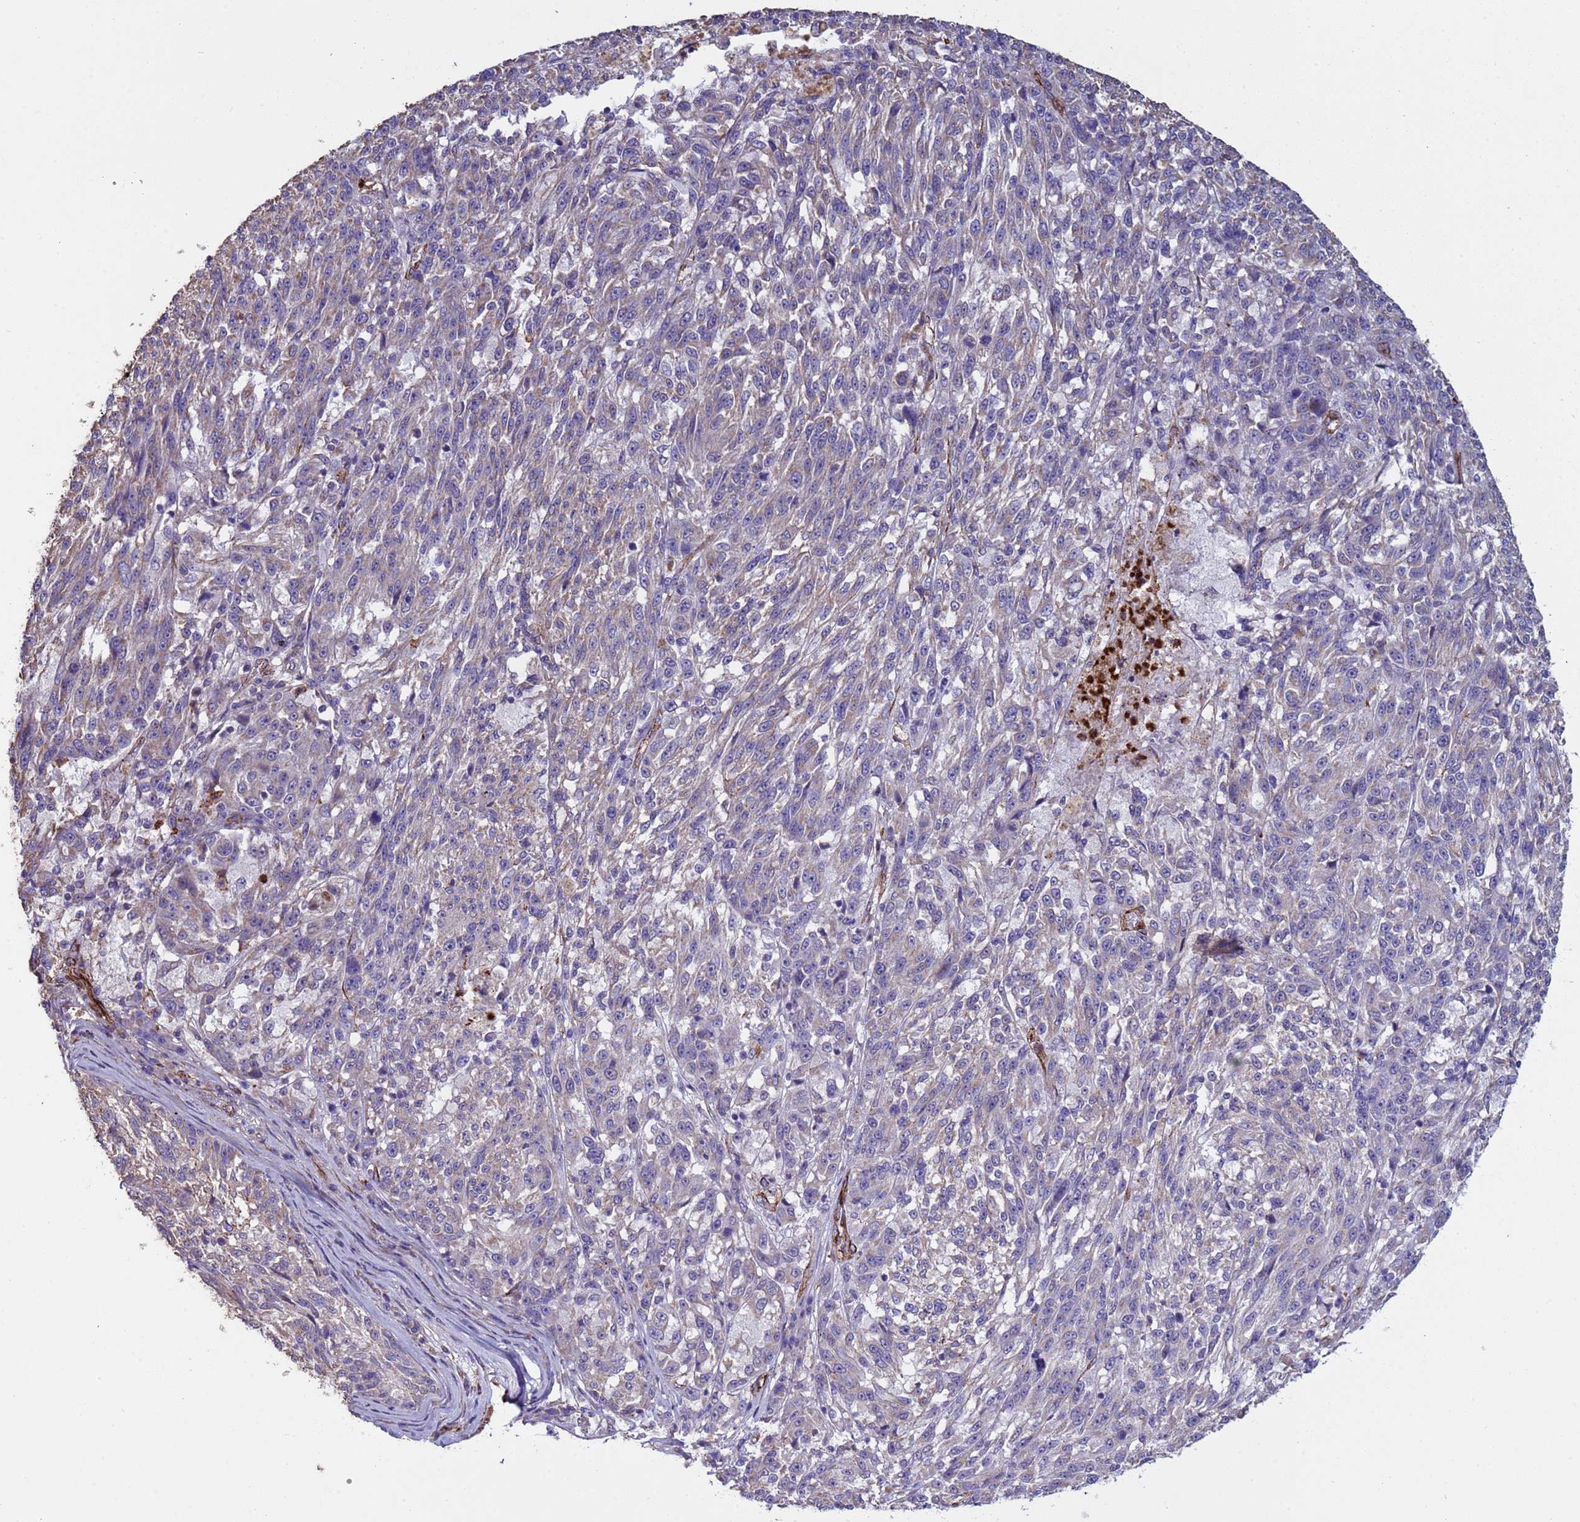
{"staining": {"intensity": "weak", "quantity": "<25%", "location": "cytoplasmic/membranous"}, "tissue": "melanoma", "cell_type": "Tumor cells", "image_type": "cancer", "snomed": [{"axis": "morphology", "description": "Malignant melanoma, NOS"}, {"axis": "topography", "description": "Skin"}], "caption": "Tumor cells are negative for protein expression in human melanoma.", "gene": "GASK1A", "patient": {"sex": "male", "age": 53}}